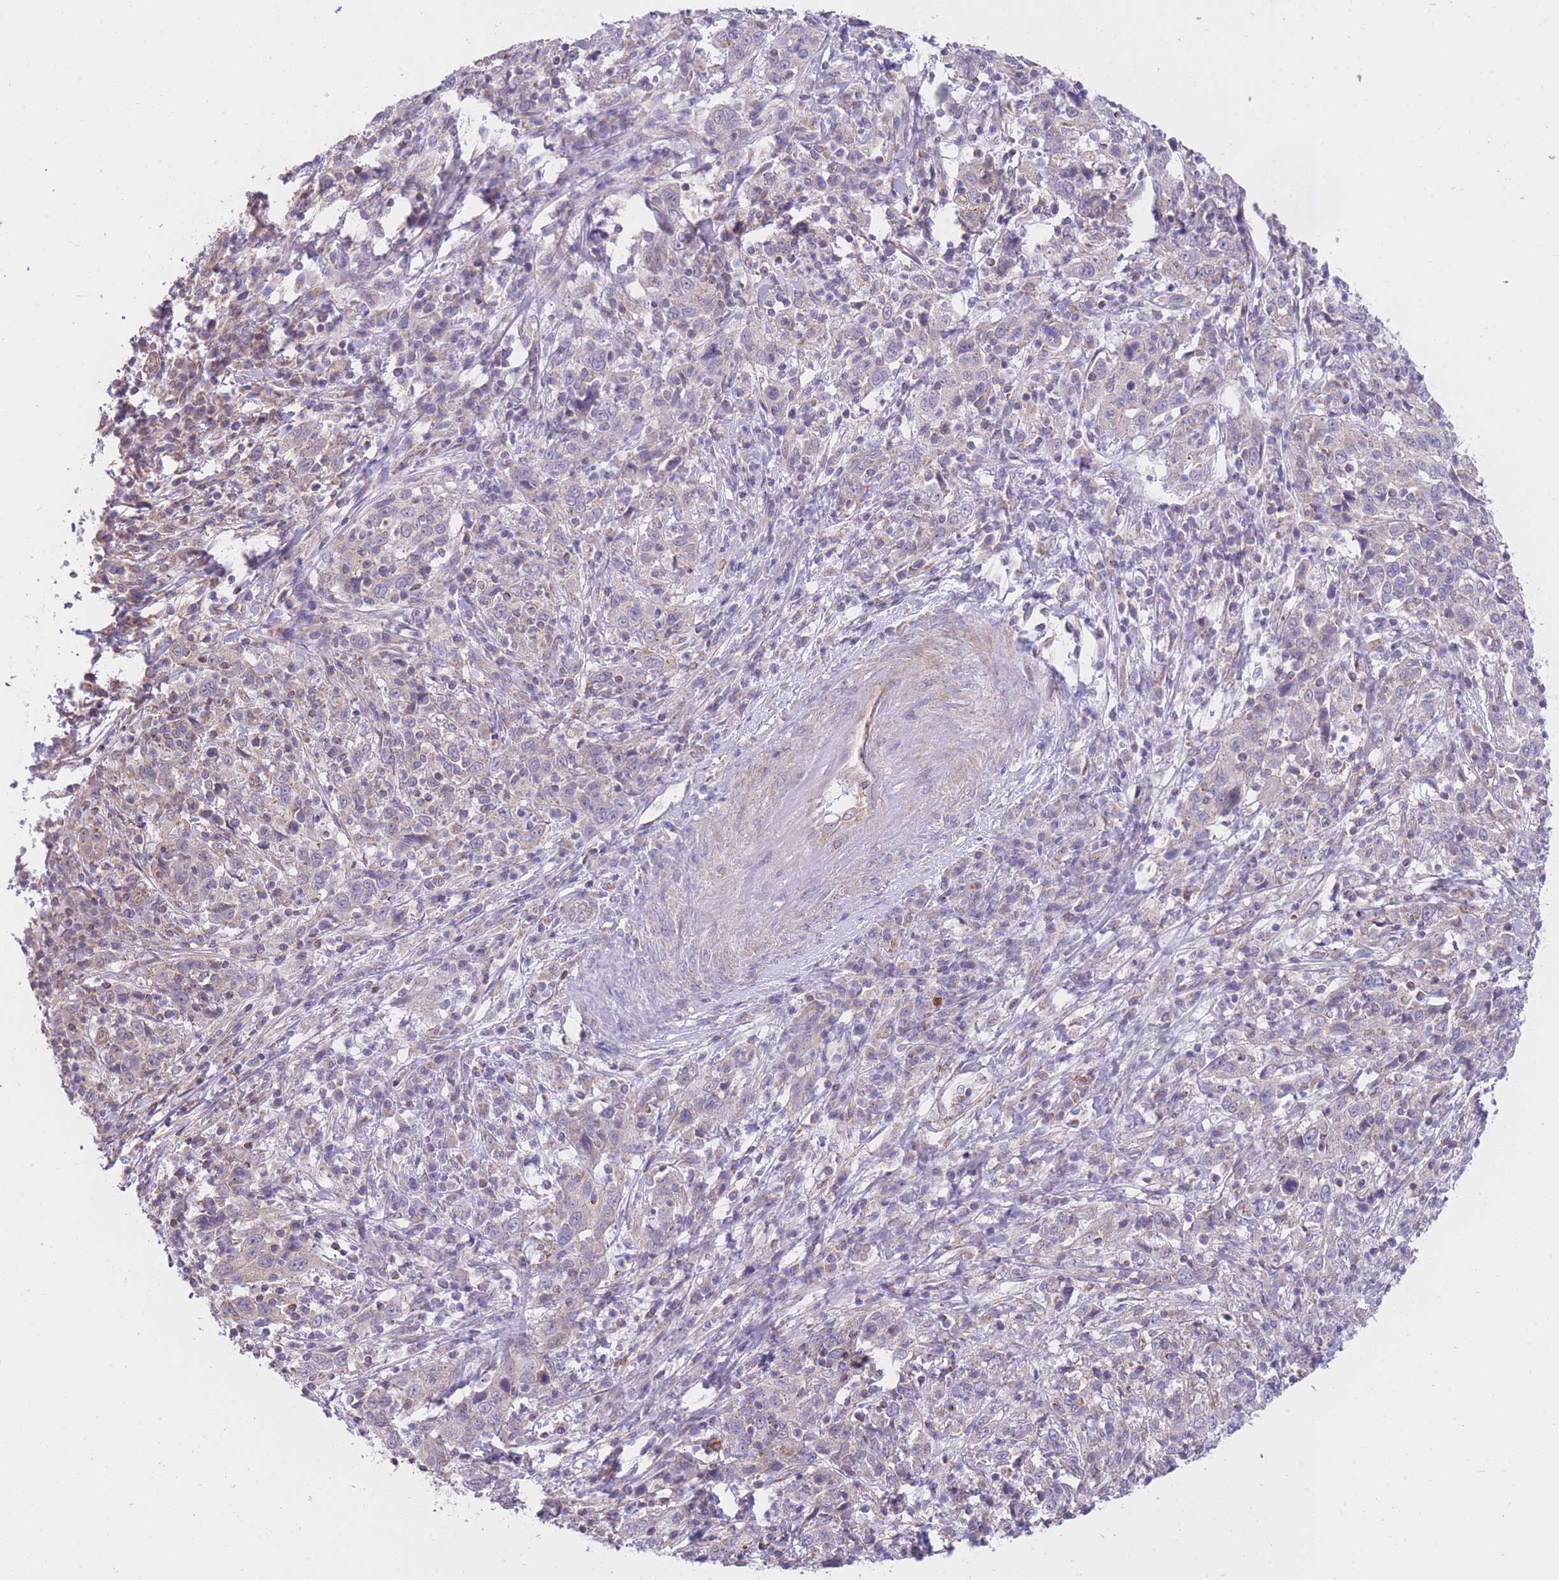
{"staining": {"intensity": "negative", "quantity": "none", "location": "none"}, "tissue": "cervical cancer", "cell_type": "Tumor cells", "image_type": "cancer", "snomed": [{"axis": "morphology", "description": "Squamous cell carcinoma, NOS"}, {"axis": "topography", "description": "Cervix"}], "caption": "Cervical cancer (squamous cell carcinoma) stained for a protein using immunohistochemistry exhibits no staining tumor cells.", "gene": "CTBP1", "patient": {"sex": "female", "age": 46}}